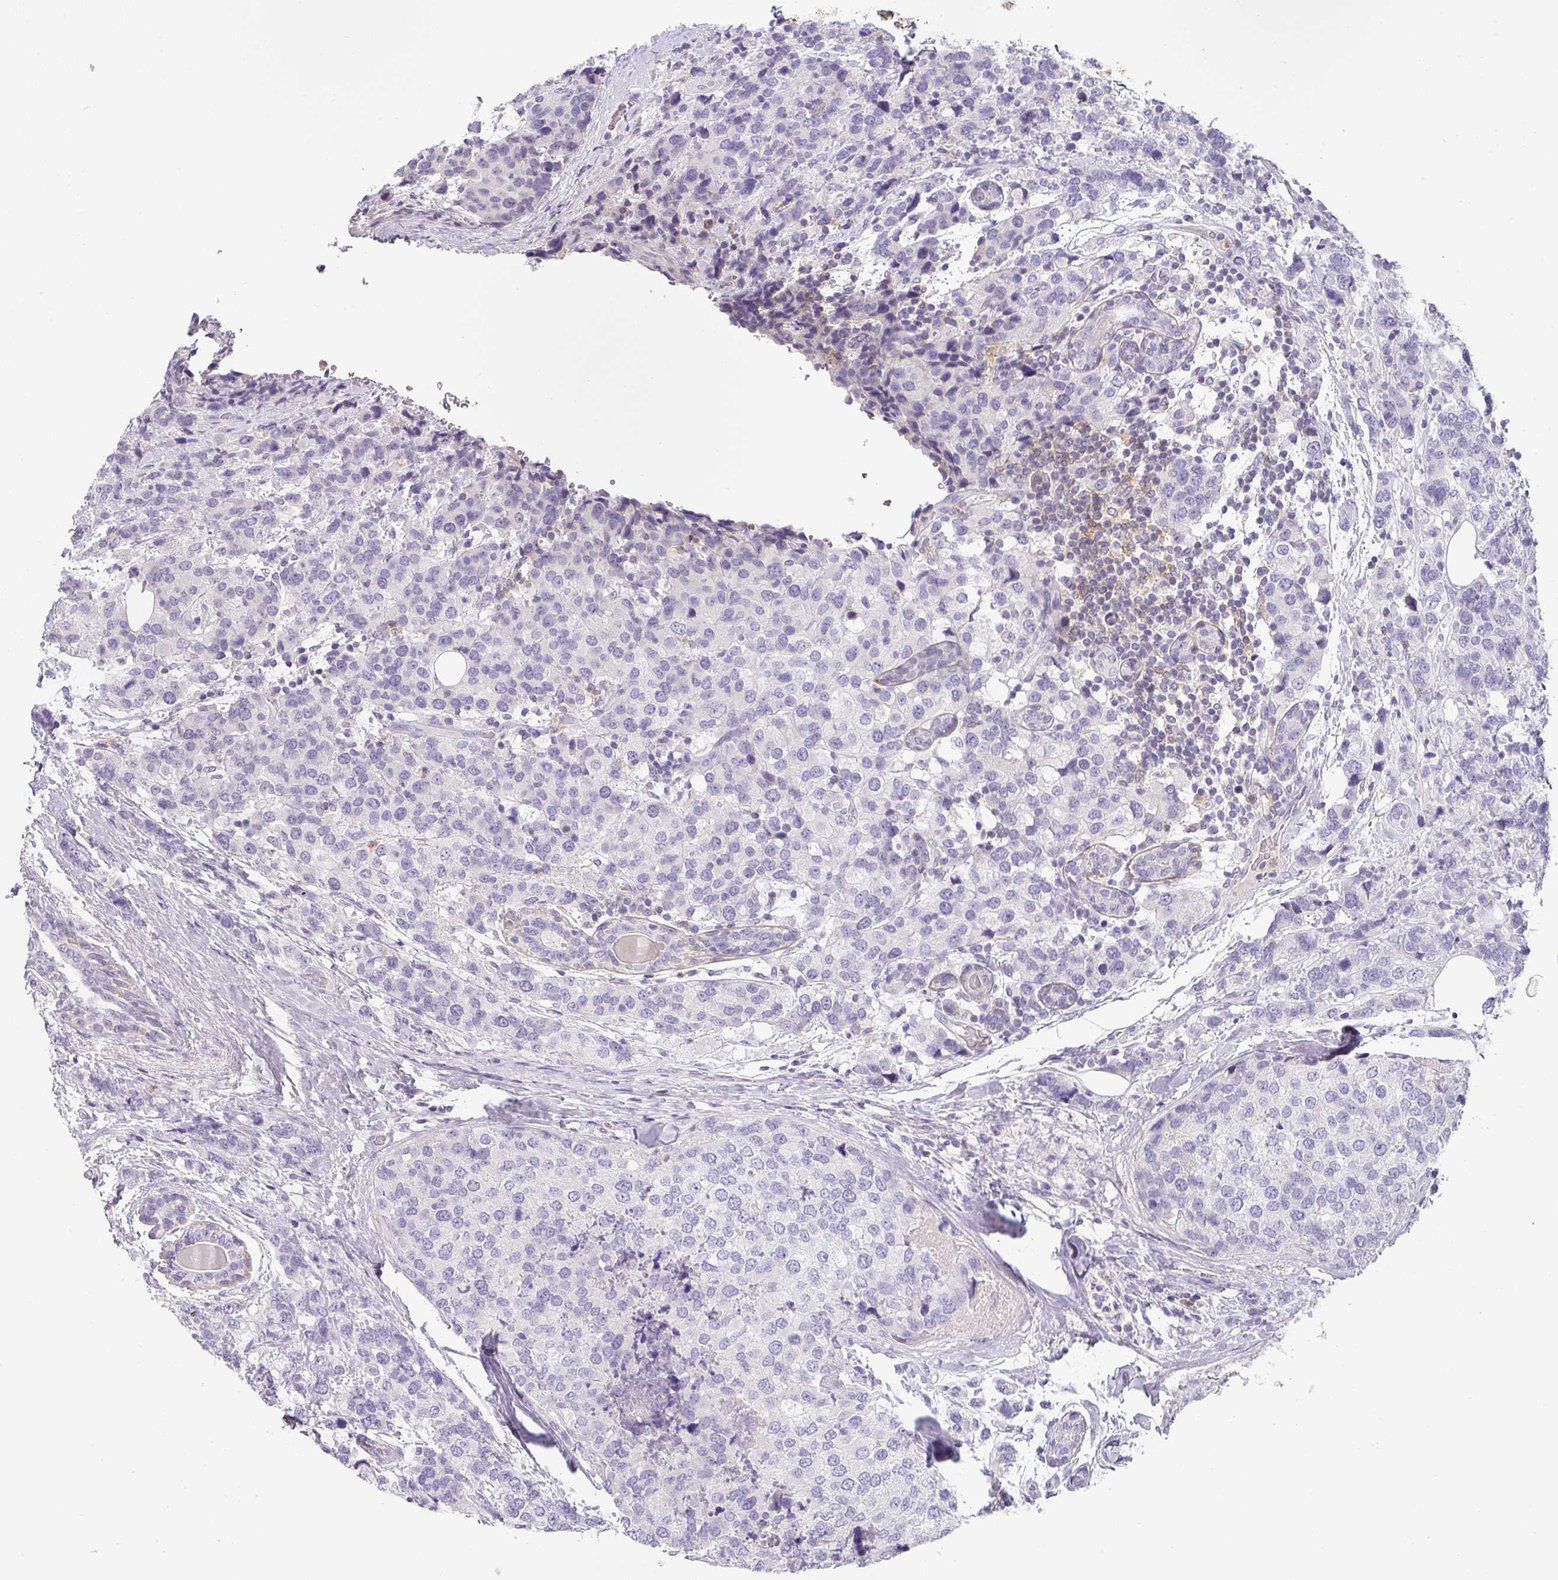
{"staining": {"intensity": "negative", "quantity": "none", "location": "none"}, "tissue": "breast cancer", "cell_type": "Tumor cells", "image_type": "cancer", "snomed": [{"axis": "morphology", "description": "Lobular carcinoma"}, {"axis": "topography", "description": "Breast"}], "caption": "IHC micrograph of breast cancer (lobular carcinoma) stained for a protein (brown), which shows no positivity in tumor cells.", "gene": "BTLA", "patient": {"sex": "female", "age": 59}}